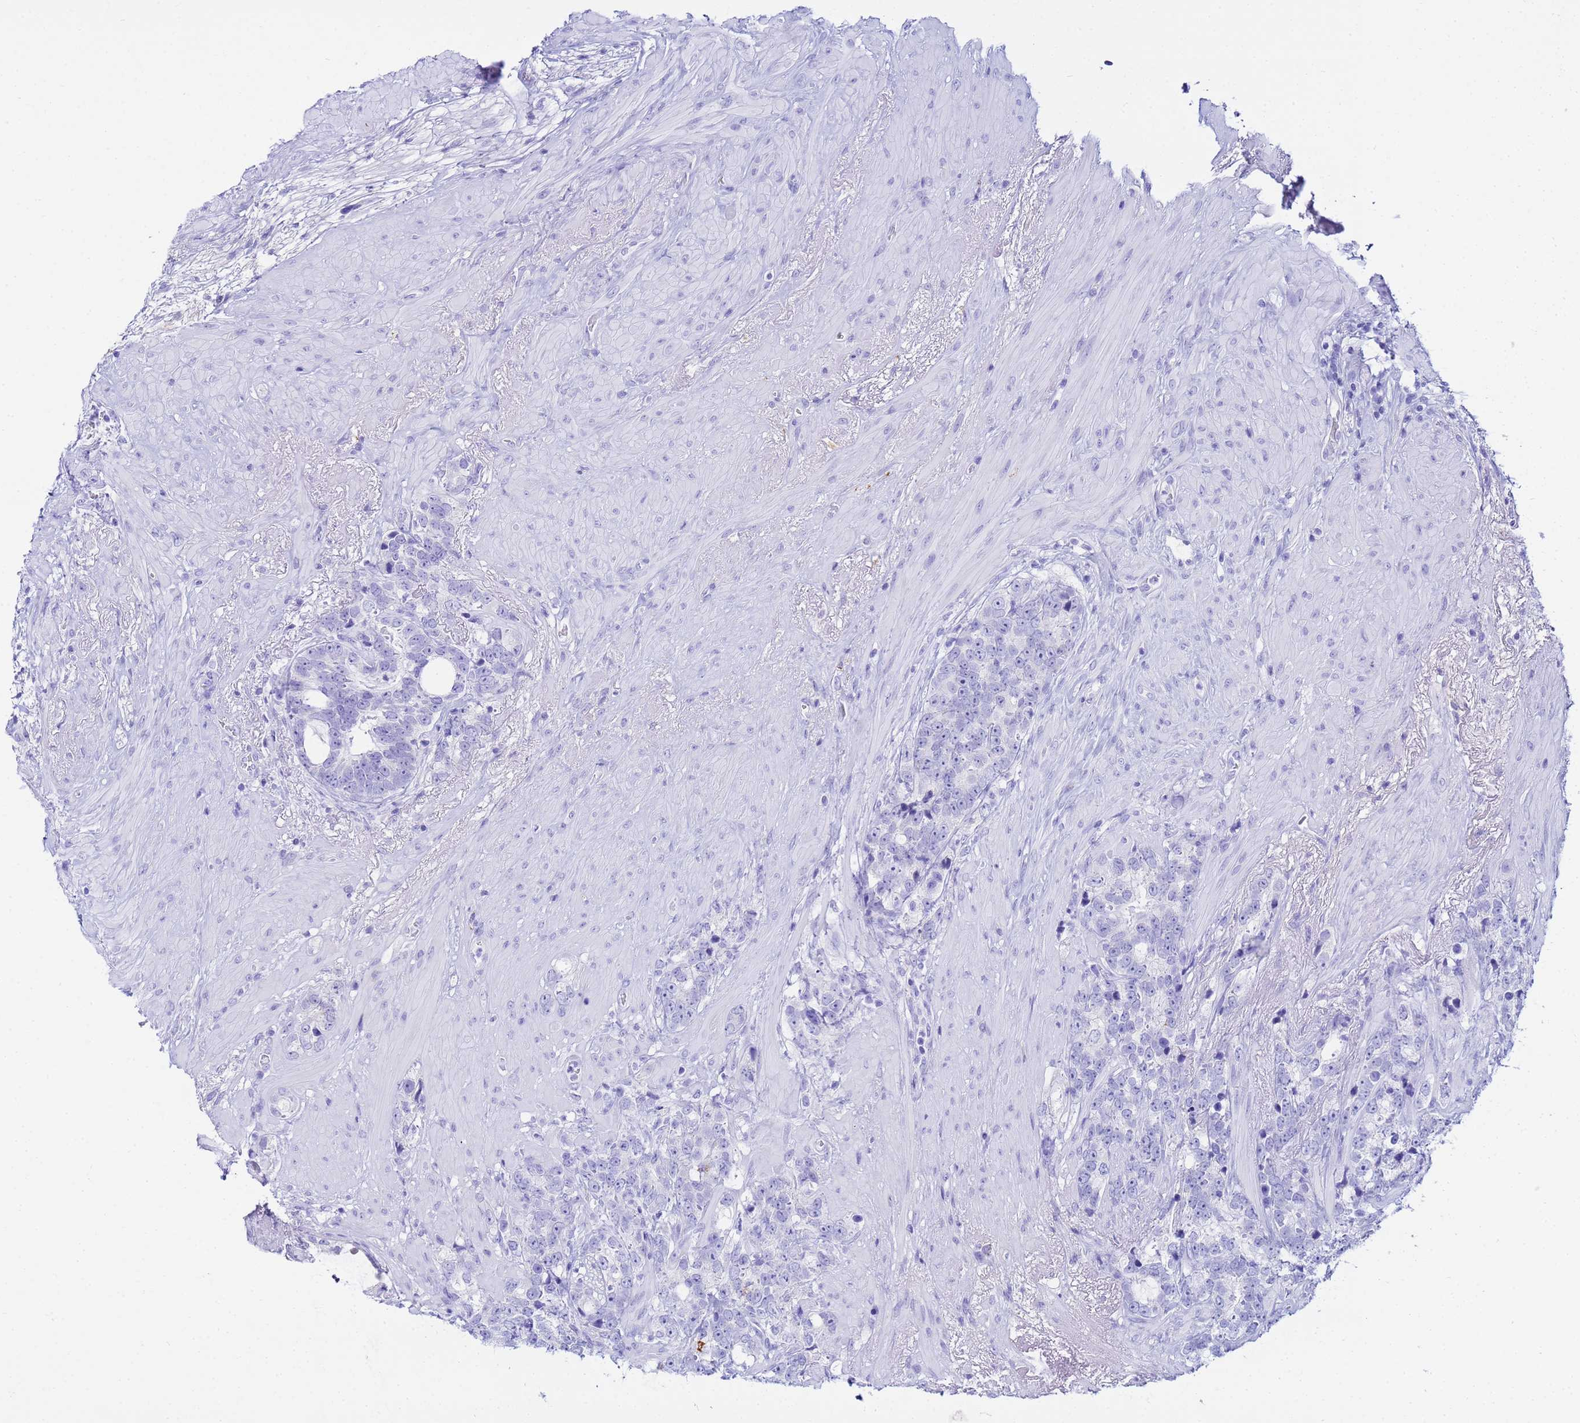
{"staining": {"intensity": "negative", "quantity": "none", "location": "none"}, "tissue": "prostate cancer", "cell_type": "Tumor cells", "image_type": "cancer", "snomed": [{"axis": "morphology", "description": "Adenocarcinoma, High grade"}, {"axis": "topography", "description": "Prostate"}], "caption": "Adenocarcinoma (high-grade) (prostate) was stained to show a protein in brown. There is no significant expression in tumor cells. (DAB (3,3'-diaminobenzidine) IHC visualized using brightfield microscopy, high magnification).", "gene": "AQP12A", "patient": {"sex": "male", "age": 74}}